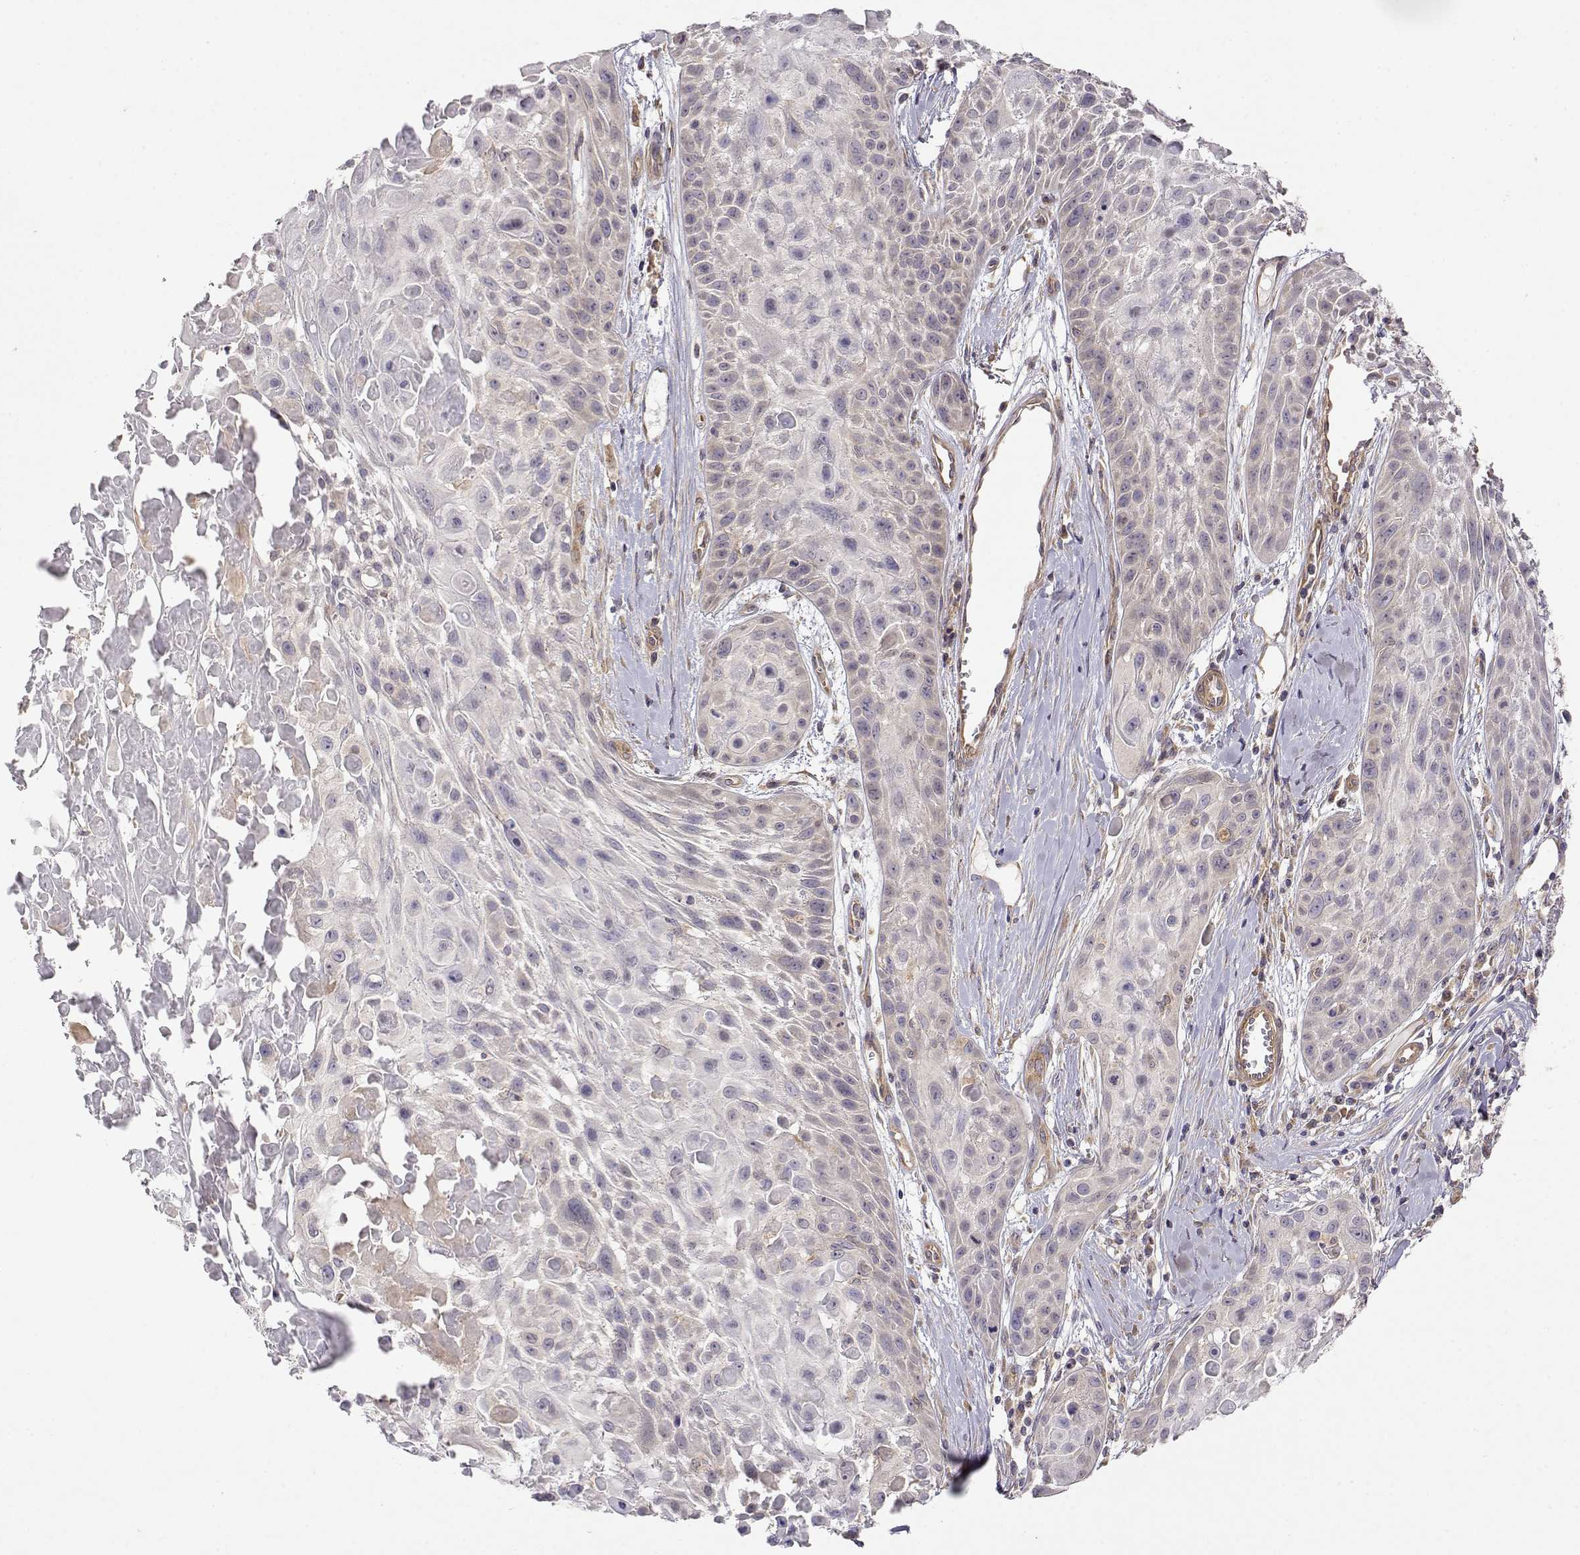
{"staining": {"intensity": "negative", "quantity": "none", "location": "none"}, "tissue": "skin cancer", "cell_type": "Tumor cells", "image_type": "cancer", "snomed": [{"axis": "morphology", "description": "Squamous cell carcinoma, NOS"}, {"axis": "topography", "description": "Skin"}, {"axis": "topography", "description": "Anal"}], "caption": "Immunohistochemistry histopathology image of human skin squamous cell carcinoma stained for a protein (brown), which exhibits no staining in tumor cells. The staining was performed using DAB (3,3'-diaminobenzidine) to visualize the protein expression in brown, while the nuclei were stained in blue with hematoxylin (Magnification: 20x).", "gene": "PAIP1", "patient": {"sex": "female", "age": 75}}